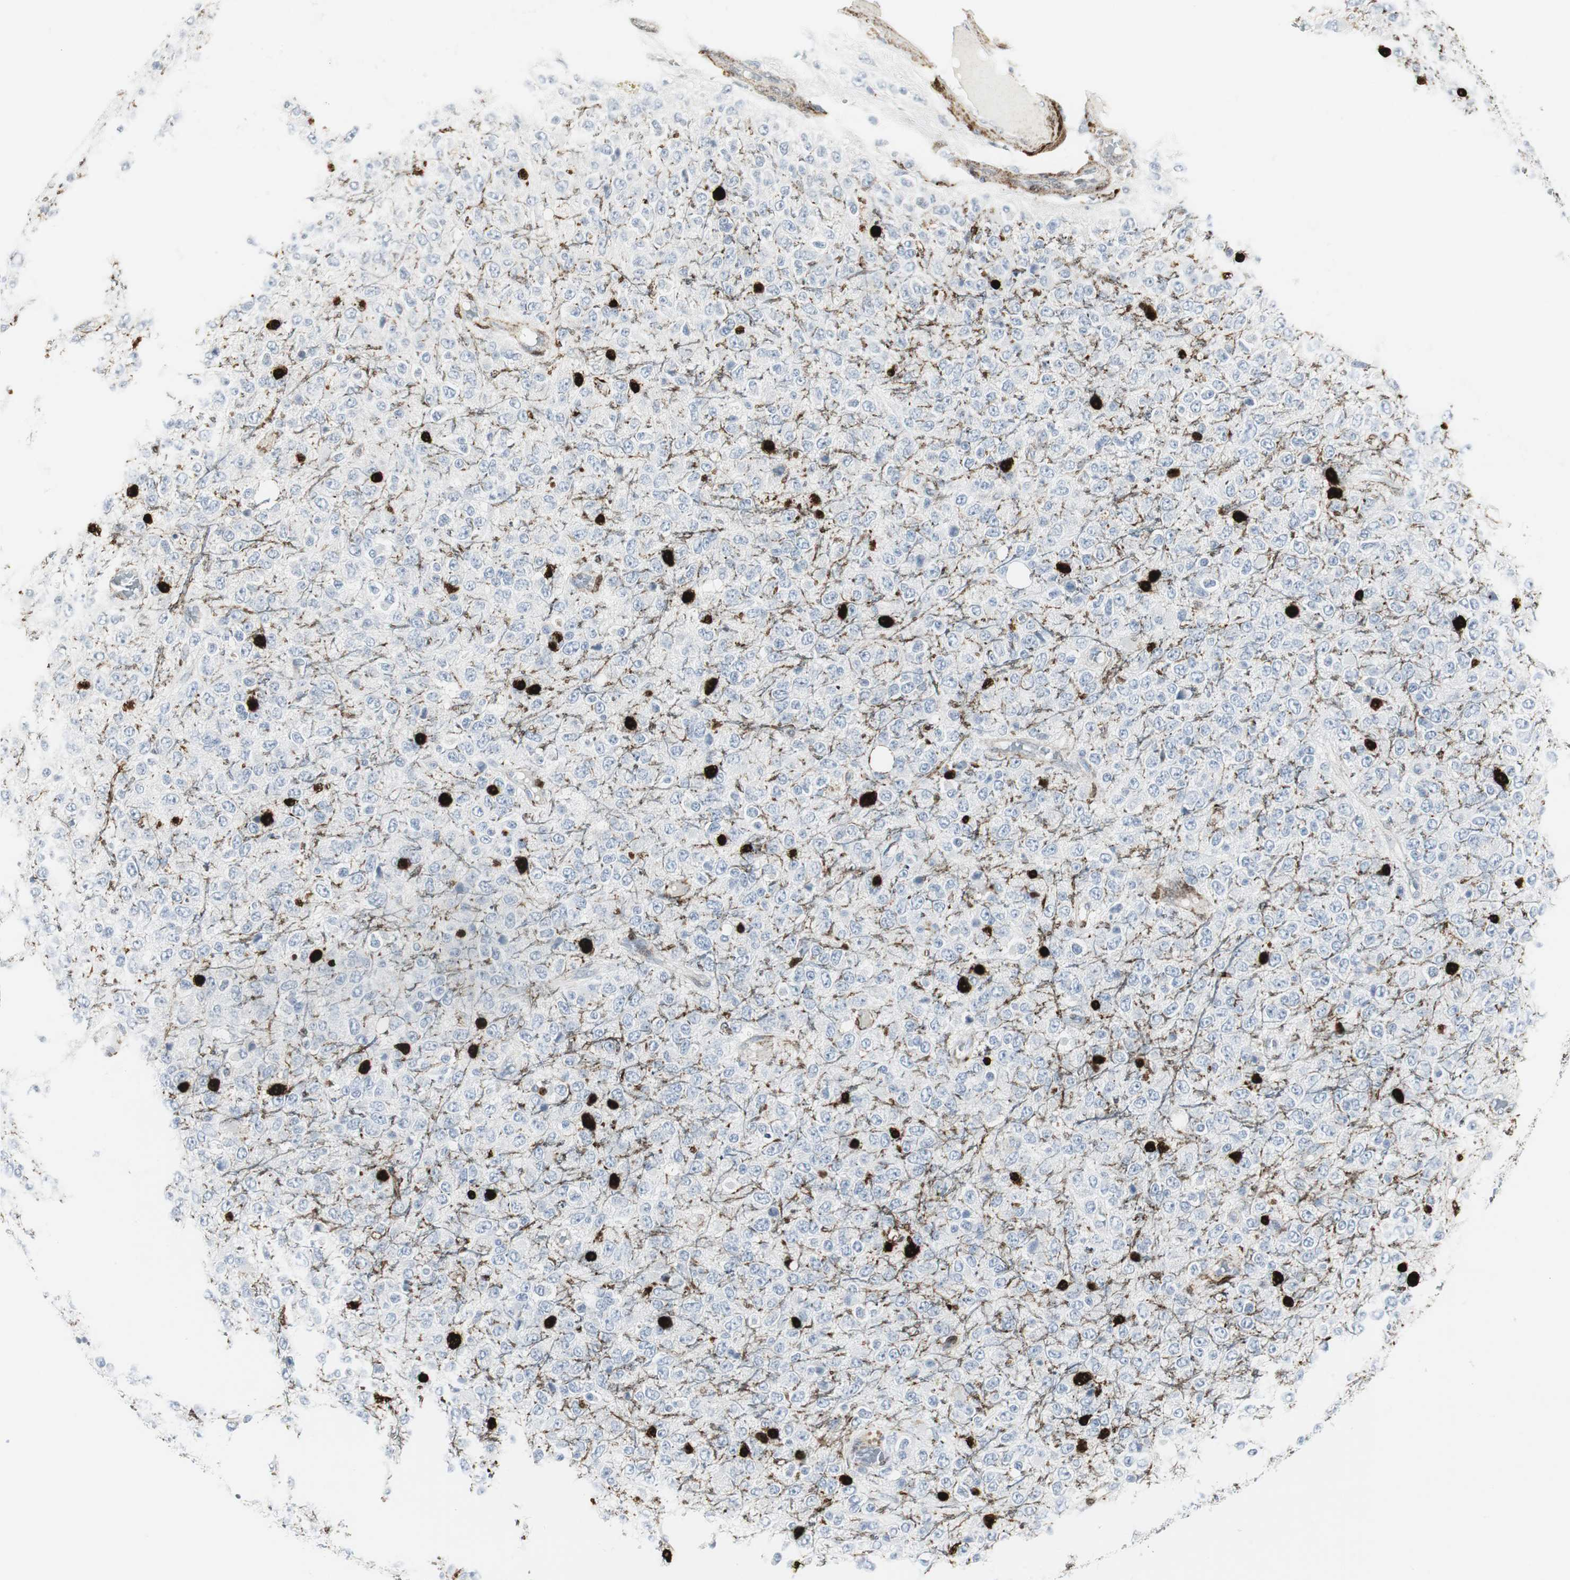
{"staining": {"intensity": "strong", "quantity": "<25%", "location": "cytoplasmic/membranous,nuclear"}, "tissue": "glioma", "cell_type": "Tumor cells", "image_type": "cancer", "snomed": [{"axis": "morphology", "description": "Glioma, malignant, High grade"}, {"axis": "topography", "description": "pancreas cauda"}], "caption": "Protein analysis of high-grade glioma (malignant) tissue exhibits strong cytoplasmic/membranous and nuclear positivity in approximately <25% of tumor cells.", "gene": "PPP1R14A", "patient": {"sex": "male", "age": 60}}